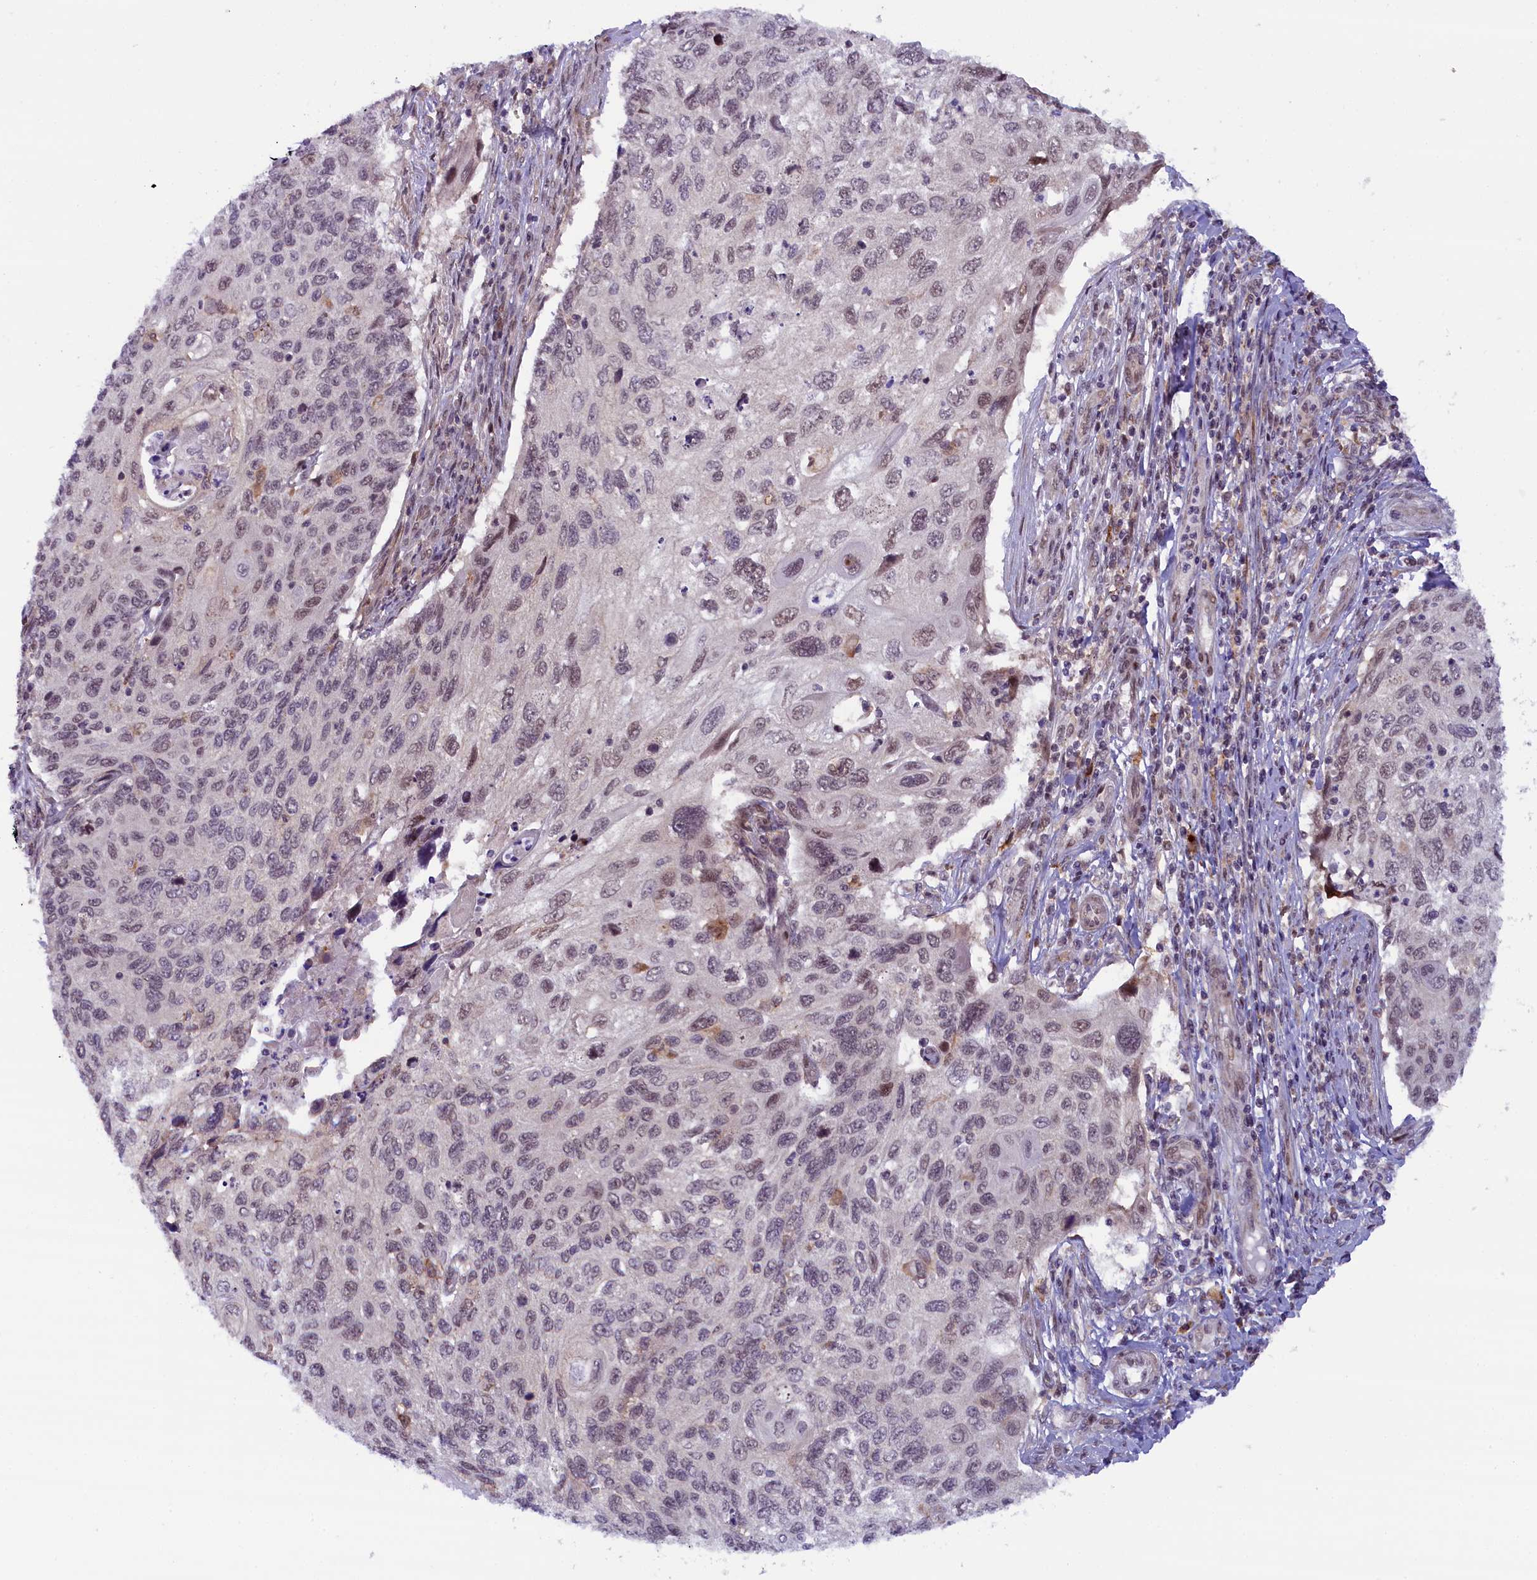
{"staining": {"intensity": "weak", "quantity": "25%-75%", "location": "nuclear"}, "tissue": "cervical cancer", "cell_type": "Tumor cells", "image_type": "cancer", "snomed": [{"axis": "morphology", "description": "Squamous cell carcinoma, NOS"}, {"axis": "topography", "description": "Cervix"}], "caption": "Weak nuclear protein positivity is present in about 25%-75% of tumor cells in cervical cancer.", "gene": "FCHO1", "patient": {"sex": "female", "age": 70}}